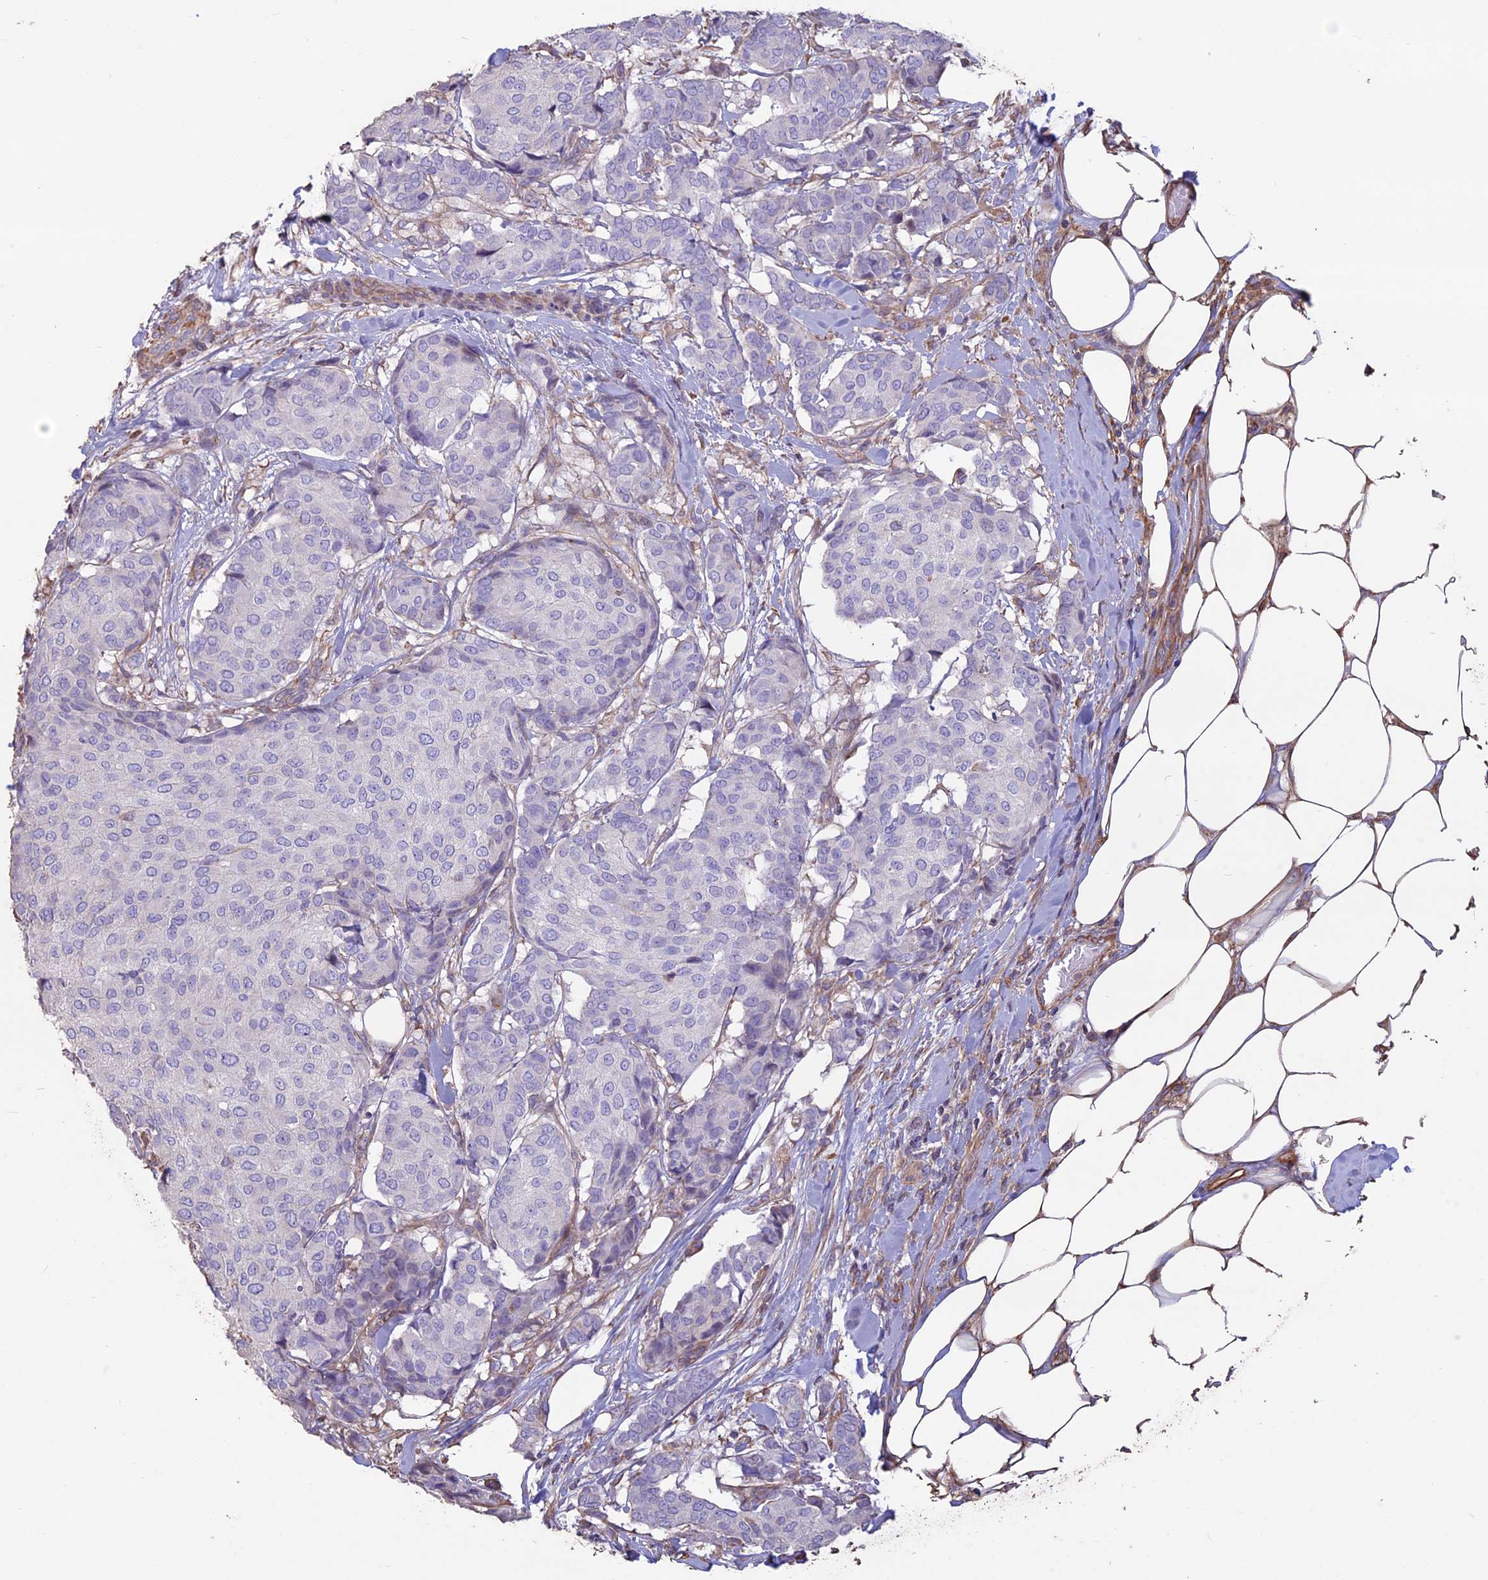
{"staining": {"intensity": "negative", "quantity": "none", "location": "none"}, "tissue": "breast cancer", "cell_type": "Tumor cells", "image_type": "cancer", "snomed": [{"axis": "morphology", "description": "Duct carcinoma"}, {"axis": "topography", "description": "Breast"}], "caption": "Breast cancer stained for a protein using IHC reveals no staining tumor cells.", "gene": "CCDC148", "patient": {"sex": "female", "age": 75}}